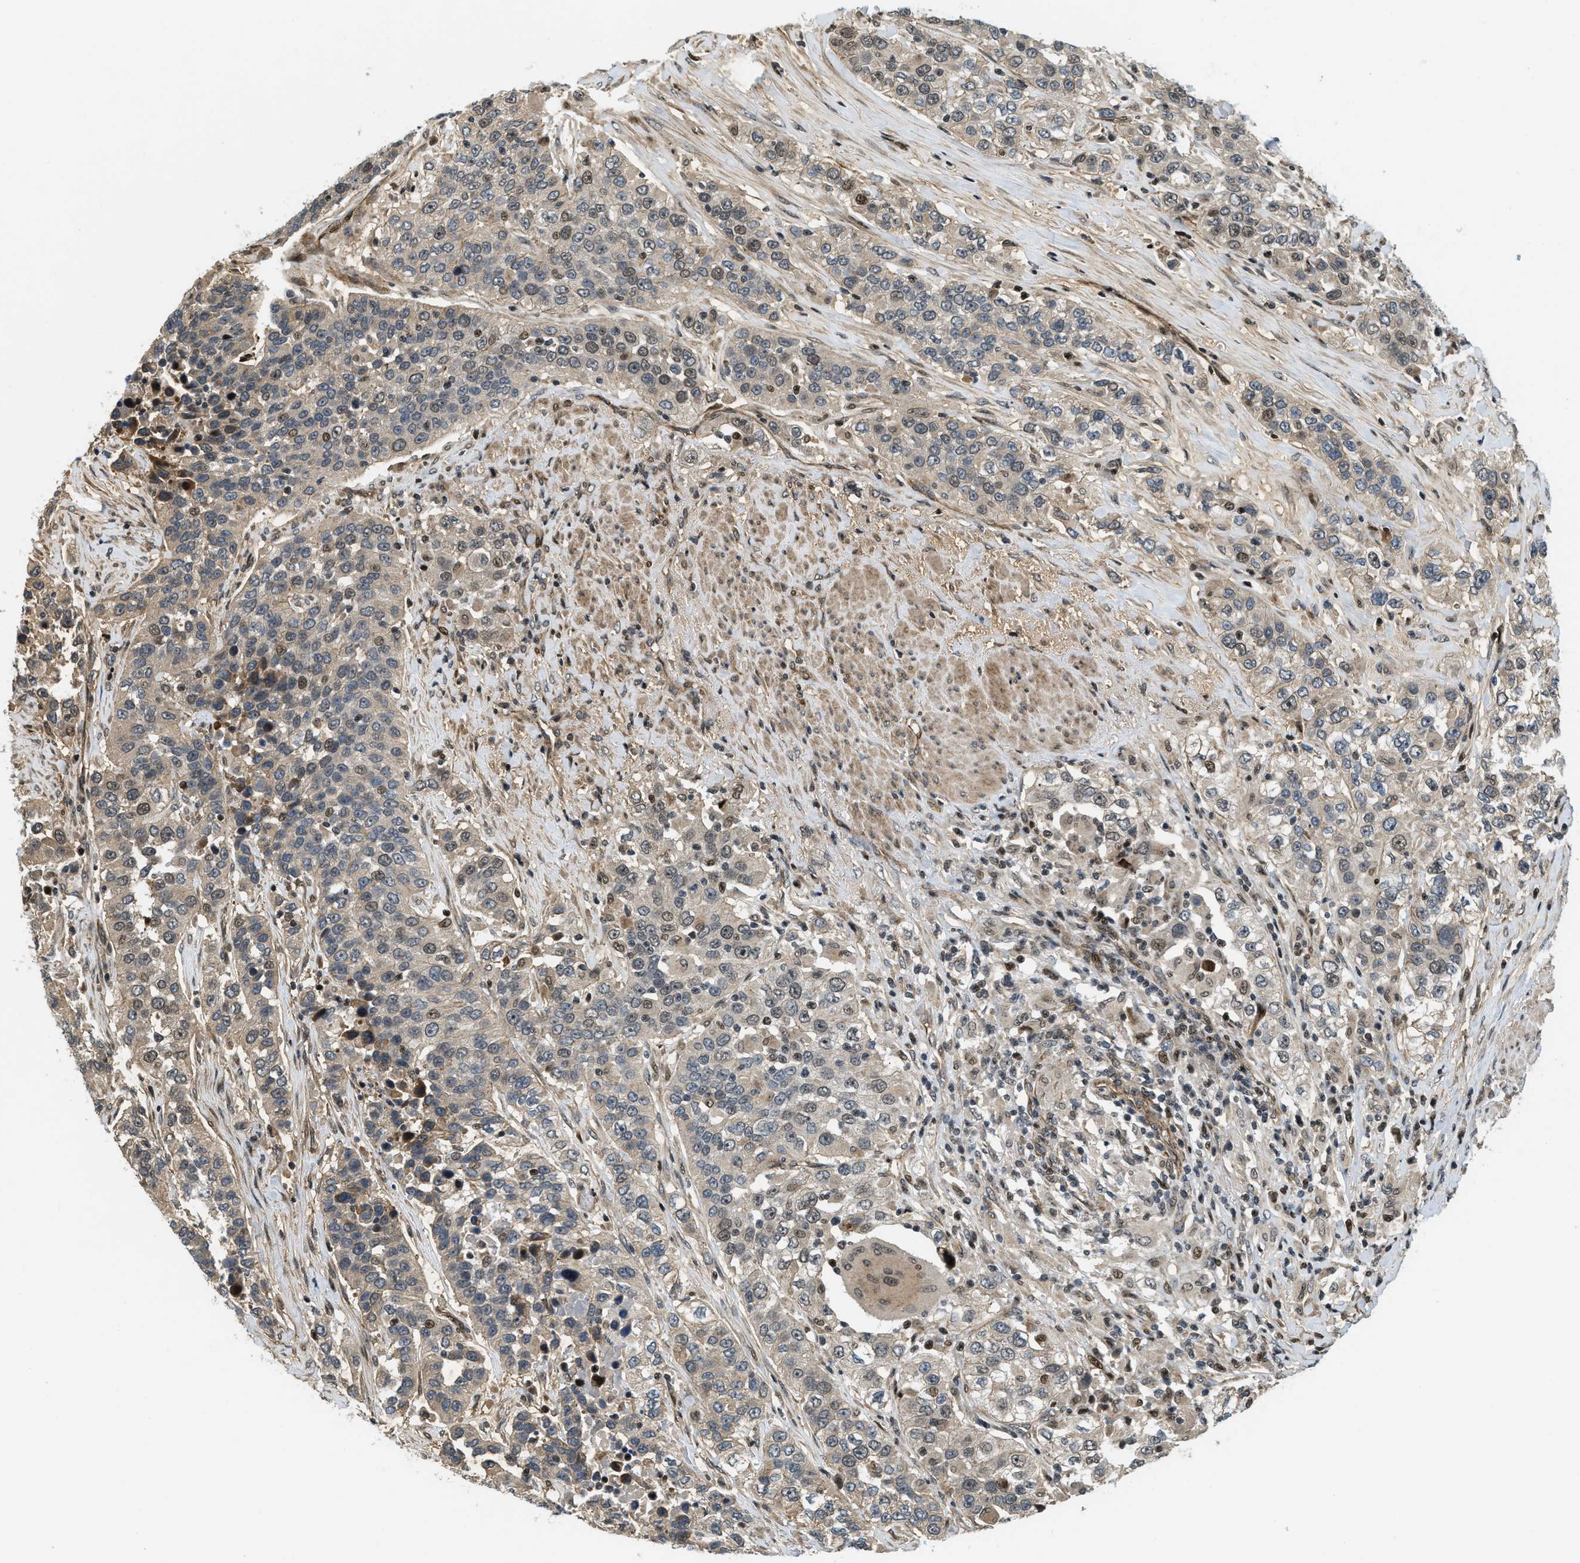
{"staining": {"intensity": "moderate", "quantity": "<25%", "location": "cytoplasmic/membranous,nuclear"}, "tissue": "urothelial cancer", "cell_type": "Tumor cells", "image_type": "cancer", "snomed": [{"axis": "morphology", "description": "Urothelial carcinoma, High grade"}, {"axis": "topography", "description": "Urinary bladder"}], "caption": "Human urothelial cancer stained with a protein marker reveals moderate staining in tumor cells.", "gene": "LTA4H", "patient": {"sex": "female", "age": 80}}